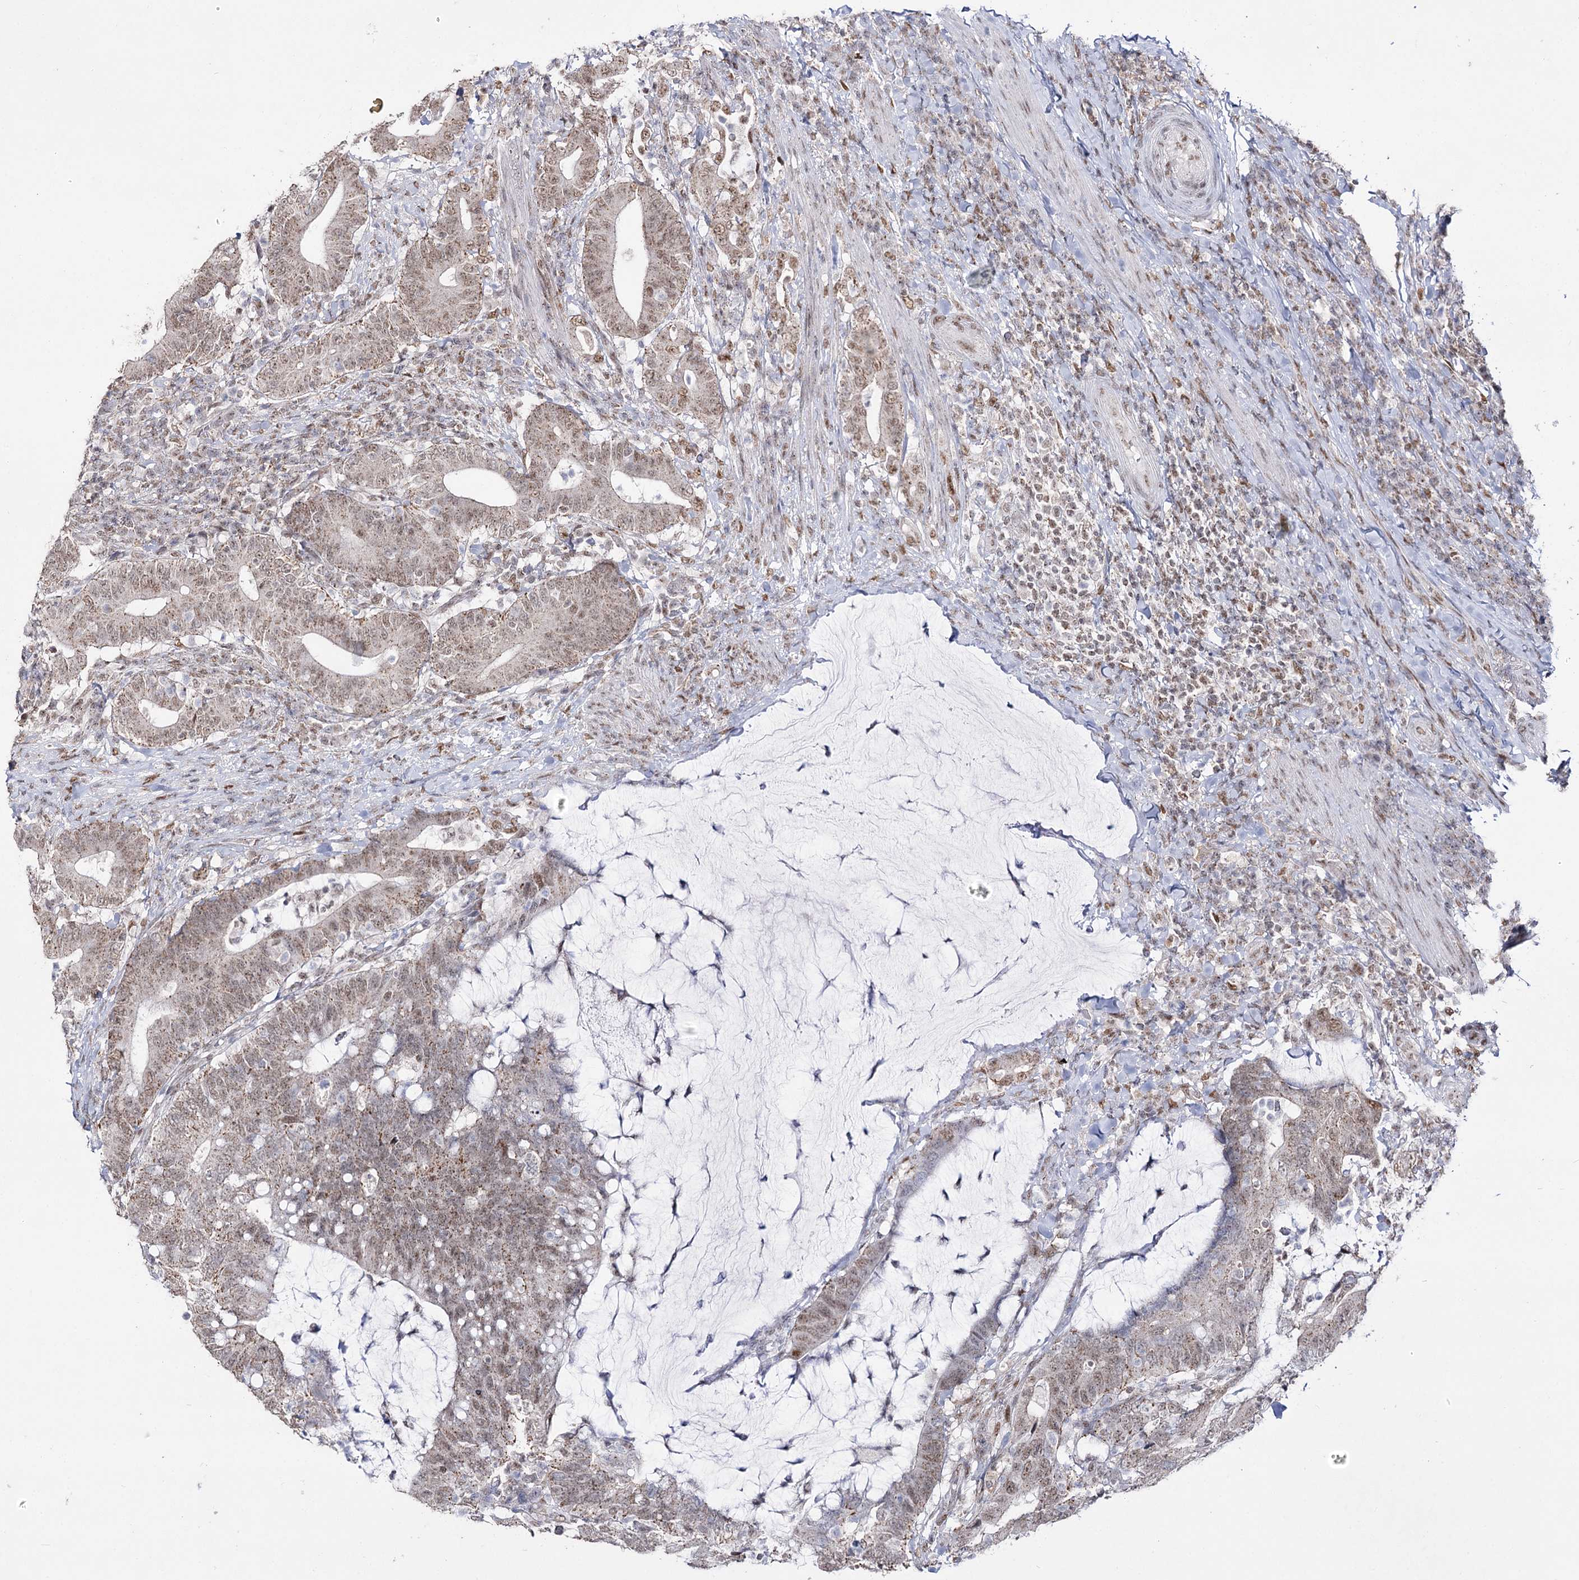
{"staining": {"intensity": "moderate", "quantity": ">75%", "location": "cytoplasmic/membranous,nuclear"}, "tissue": "colorectal cancer", "cell_type": "Tumor cells", "image_type": "cancer", "snomed": [{"axis": "morphology", "description": "Adenocarcinoma, NOS"}, {"axis": "topography", "description": "Colon"}], "caption": "The image demonstrates a brown stain indicating the presence of a protein in the cytoplasmic/membranous and nuclear of tumor cells in colorectal adenocarcinoma.", "gene": "VGLL4", "patient": {"sex": "female", "age": 66}}